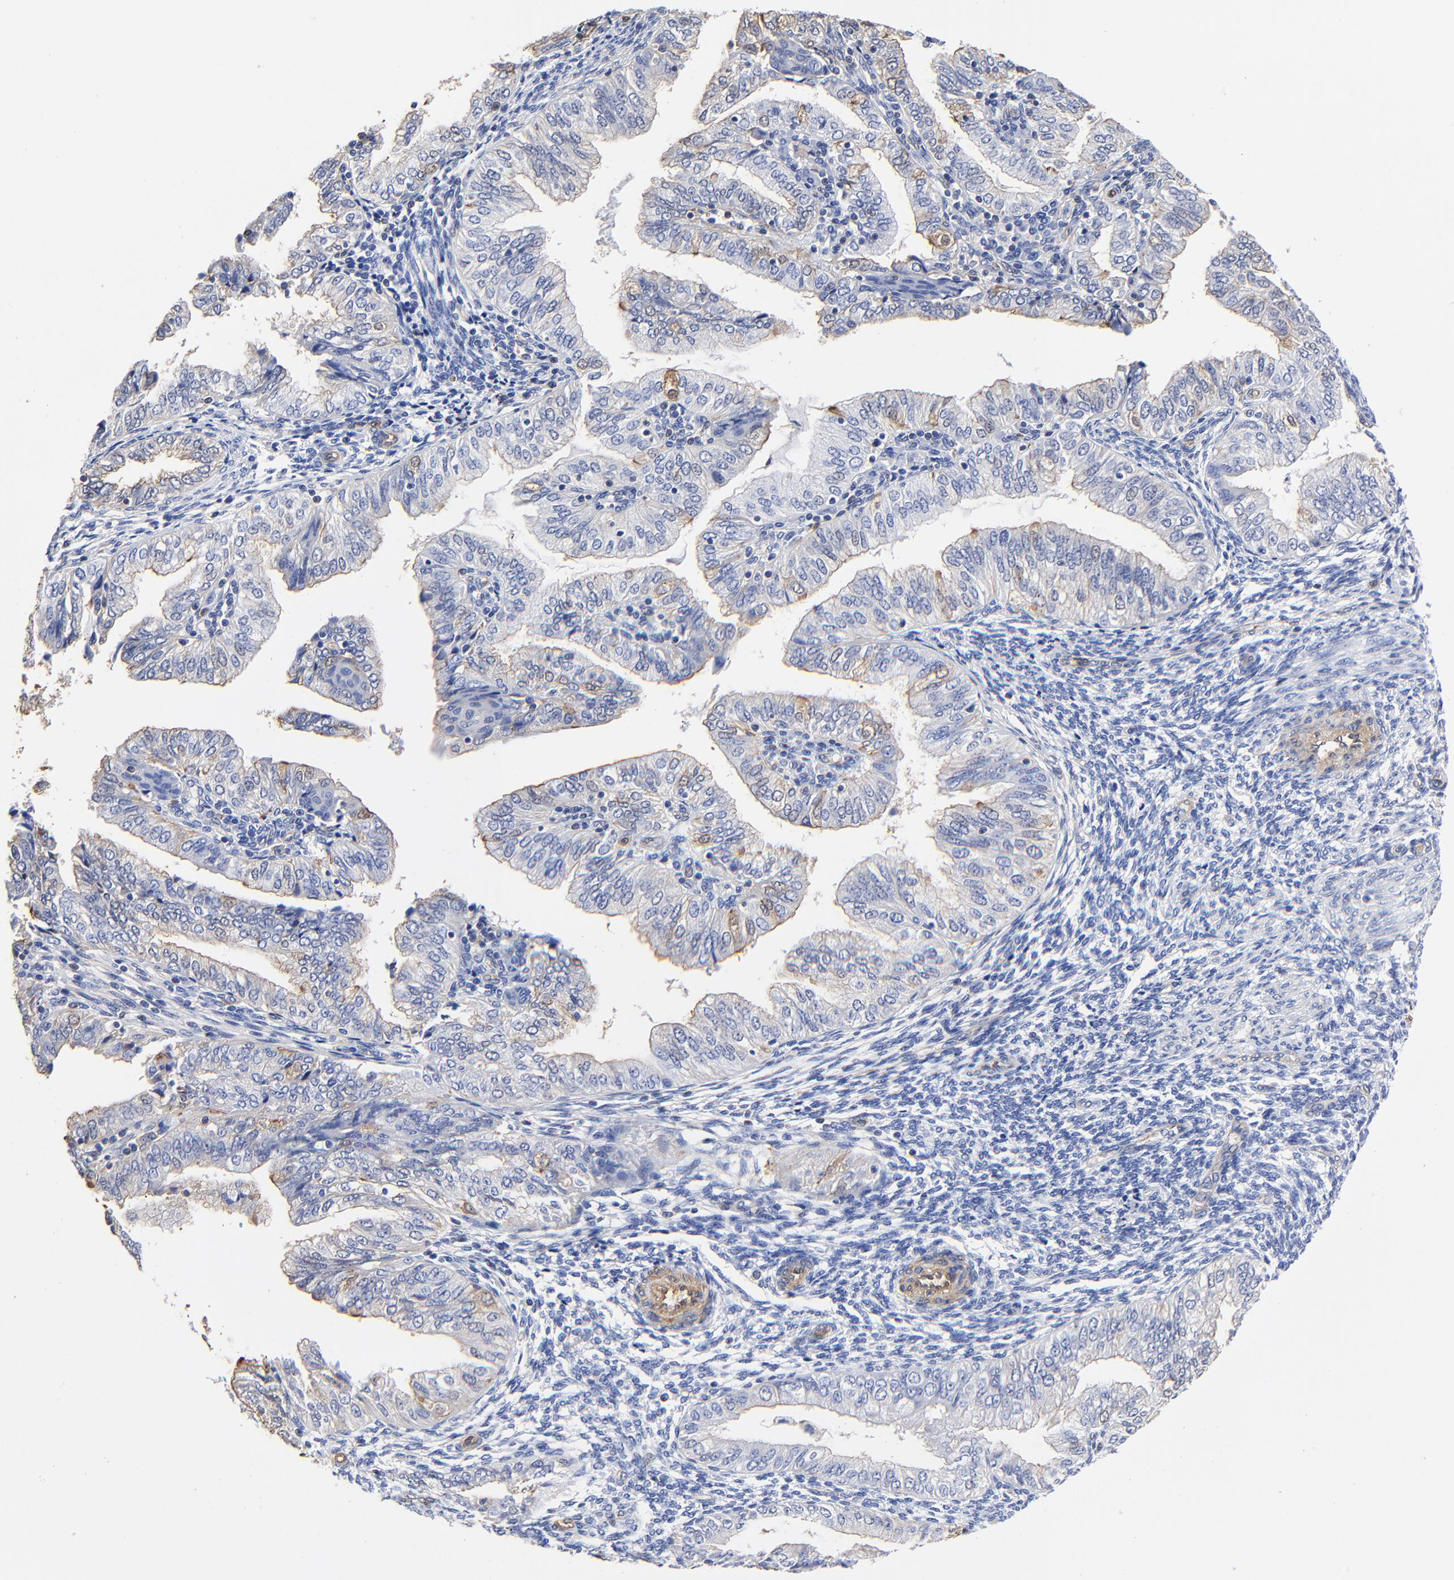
{"staining": {"intensity": "weak", "quantity": "<25%", "location": "cytoplasmic/membranous"}, "tissue": "endometrial cancer", "cell_type": "Tumor cells", "image_type": "cancer", "snomed": [{"axis": "morphology", "description": "Adenocarcinoma, NOS"}, {"axis": "topography", "description": "Endometrium"}], "caption": "This is a photomicrograph of immunohistochemistry (IHC) staining of endometrial adenocarcinoma, which shows no staining in tumor cells.", "gene": "TAGLN2", "patient": {"sex": "female", "age": 51}}